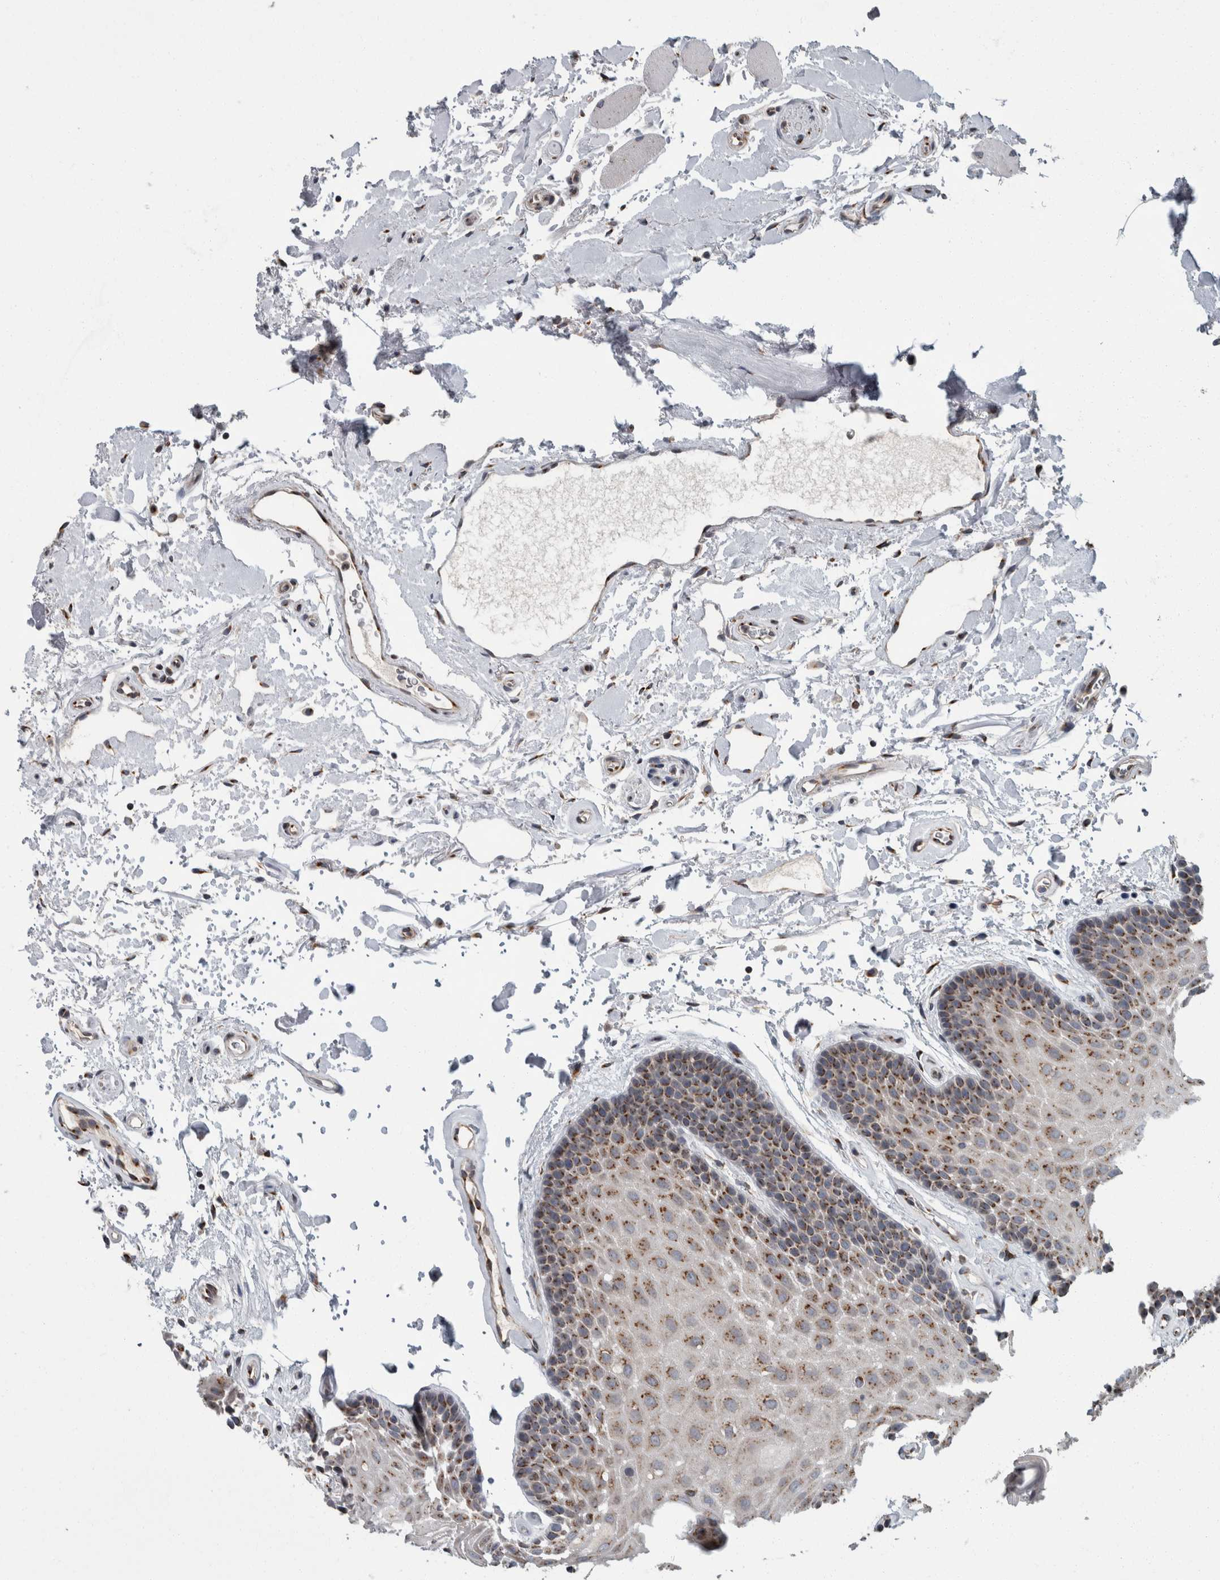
{"staining": {"intensity": "moderate", "quantity": "25%-75%", "location": "cytoplasmic/membranous"}, "tissue": "oral mucosa", "cell_type": "Squamous epithelial cells", "image_type": "normal", "snomed": [{"axis": "morphology", "description": "Normal tissue, NOS"}, {"axis": "topography", "description": "Oral tissue"}], "caption": "Squamous epithelial cells demonstrate moderate cytoplasmic/membranous staining in approximately 25%-75% of cells in unremarkable oral mucosa.", "gene": "LMAN2L", "patient": {"sex": "male", "age": 62}}